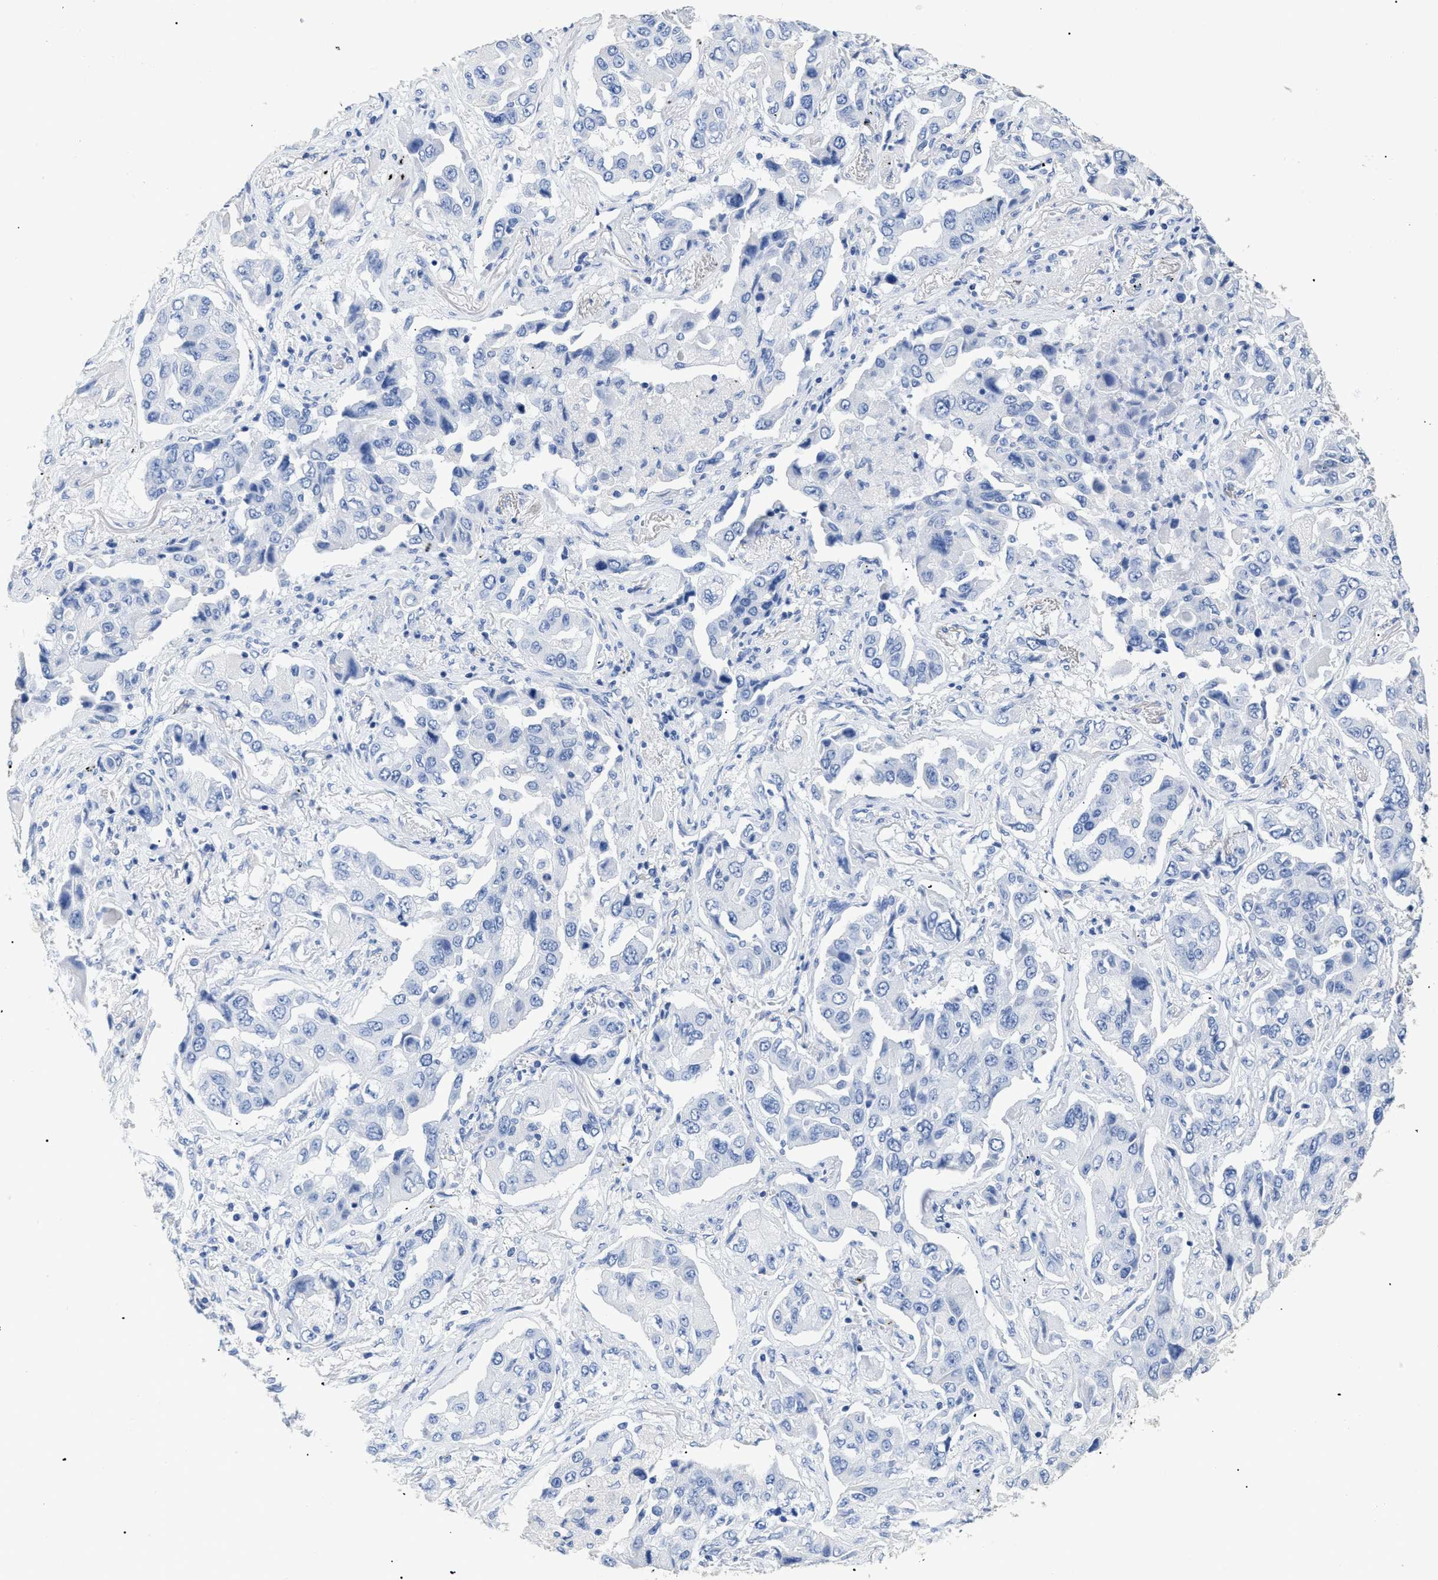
{"staining": {"intensity": "negative", "quantity": "none", "location": "none"}, "tissue": "lung cancer", "cell_type": "Tumor cells", "image_type": "cancer", "snomed": [{"axis": "morphology", "description": "Adenocarcinoma, NOS"}, {"axis": "topography", "description": "Lung"}], "caption": "Tumor cells show no significant positivity in lung cancer (adenocarcinoma).", "gene": "DLC1", "patient": {"sex": "female", "age": 65}}